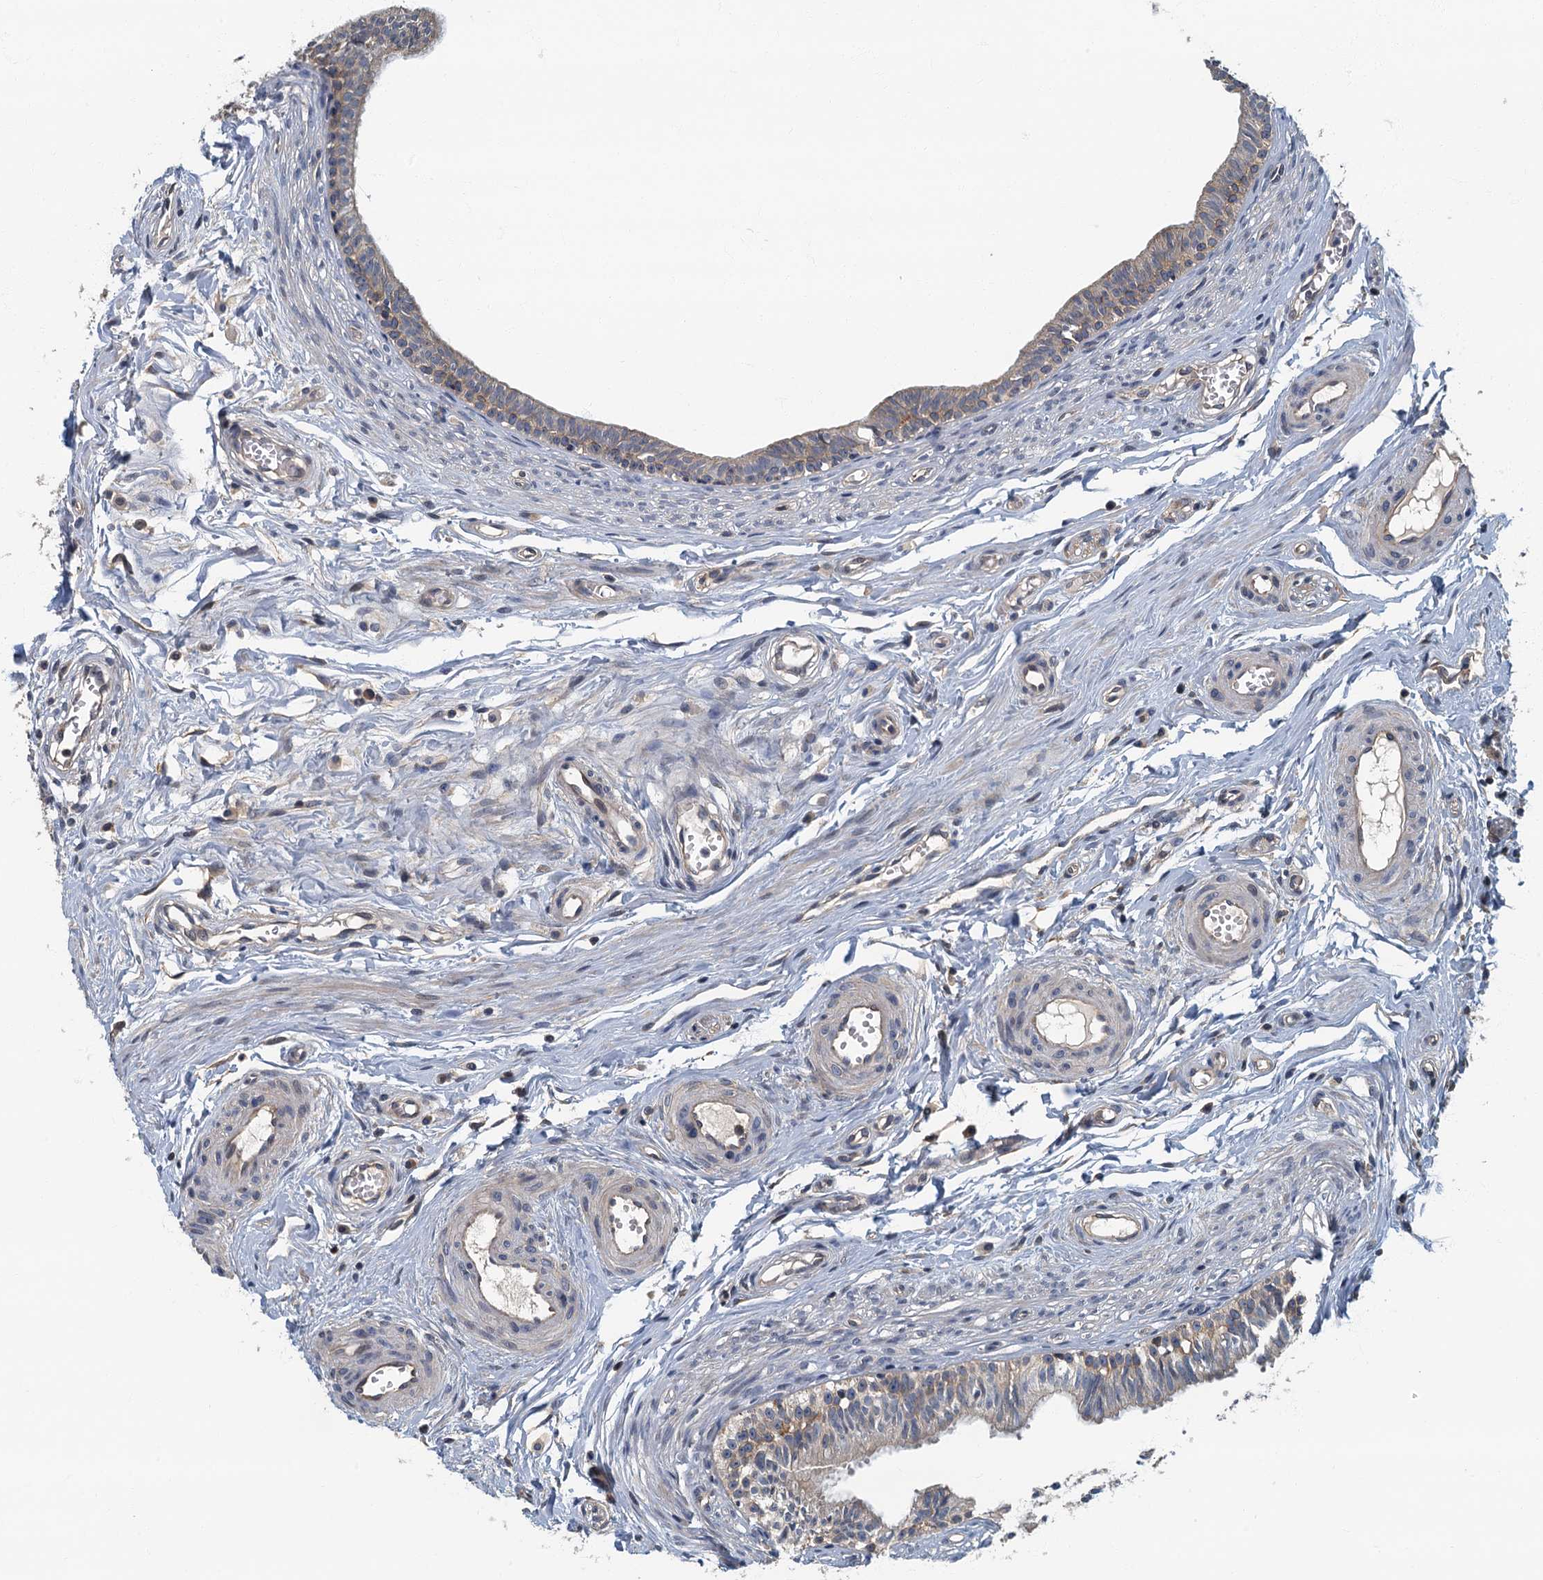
{"staining": {"intensity": "weak", "quantity": "<25%", "location": "cytoplasmic/membranous"}, "tissue": "epididymis", "cell_type": "Glandular cells", "image_type": "normal", "snomed": [{"axis": "morphology", "description": "Normal tissue, NOS"}, {"axis": "topography", "description": "Epididymis, spermatic cord, NOS"}], "caption": "The histopathology image displays no staining of glandular cells in normal epididymis. (DAB (3,3'-diaminobenzidine) IHC visualized using brightfield microscopy, high magnification).", "gene": "CKAP2L", "patient": {"sex": "male", "age": 22}}